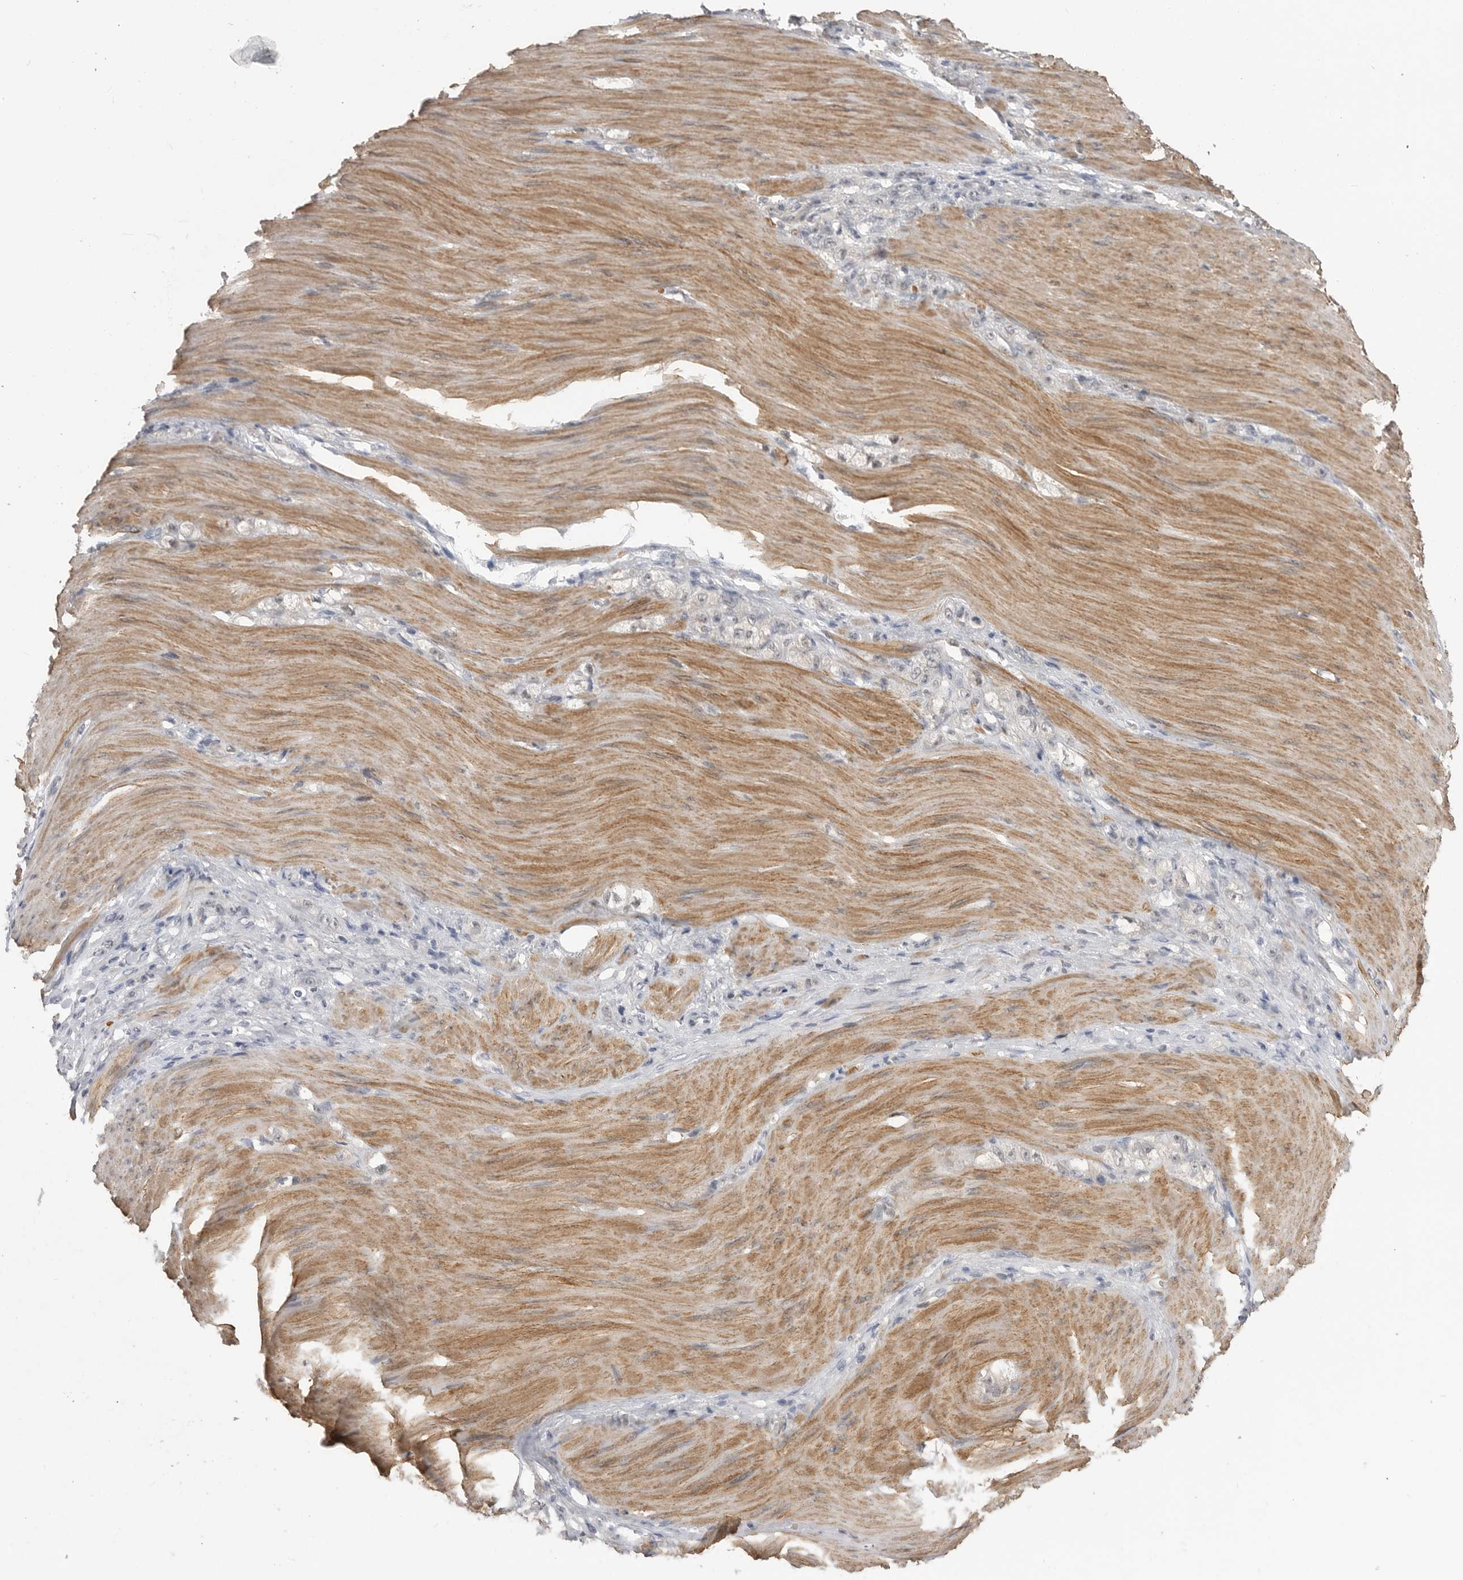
{"staining": {"intensity": "negative", "quantity": "none", "location": "none"}, "tissue": "stomach cancer", "cell_type": "Tumor cells", "image_type": "cancer", "snomed": [{"axis": "morphology", "description": "Normal tissue, NOS"}, {"axis": "morphology", "description": "Adenocarcinoma, NOS"}, {"axis": "topography", "description": "Stomach"}], "caption": "Image shows no protein positivity in tumor cells of stomach cancer (adenocarcinoma) tissue.", "gene": "PLEKHF1", "patient": {"sex": "male", "age": 82}}